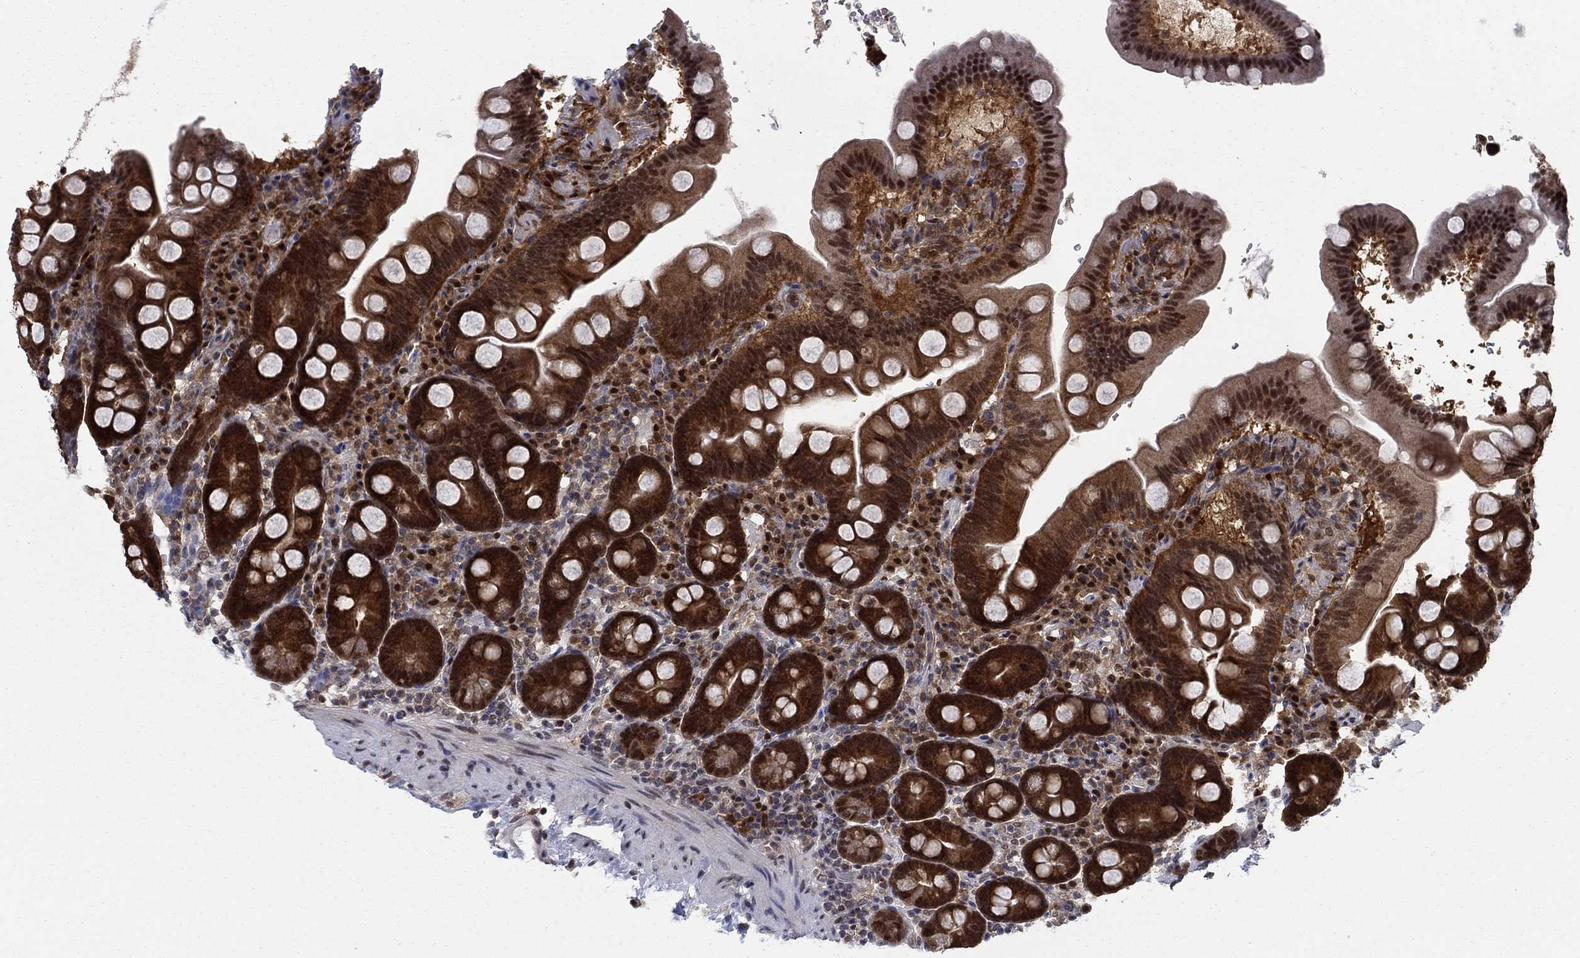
{"staining": {"intensity": "strong", "quantity": "25%-75%", "location": "cytoplasmic/membranous,nuclear"}, "tissue": "duodenum", "cell_type": "Glandular cells", "image_type": "normal", "snomed": [{"axis": "morphology", "description": "Normal tissue, NOS"}, {"axis": "topography", "description": "Duodenum"}], "caption": "DAB immunohistochemical staining of normal duodenum shows strong cytoplasmic/membranous,nuclear protein expression in approximately 25%-75% of glandular cells.", "gene": "FKBP4", "patient": {"sex": "male", "age": 59}}